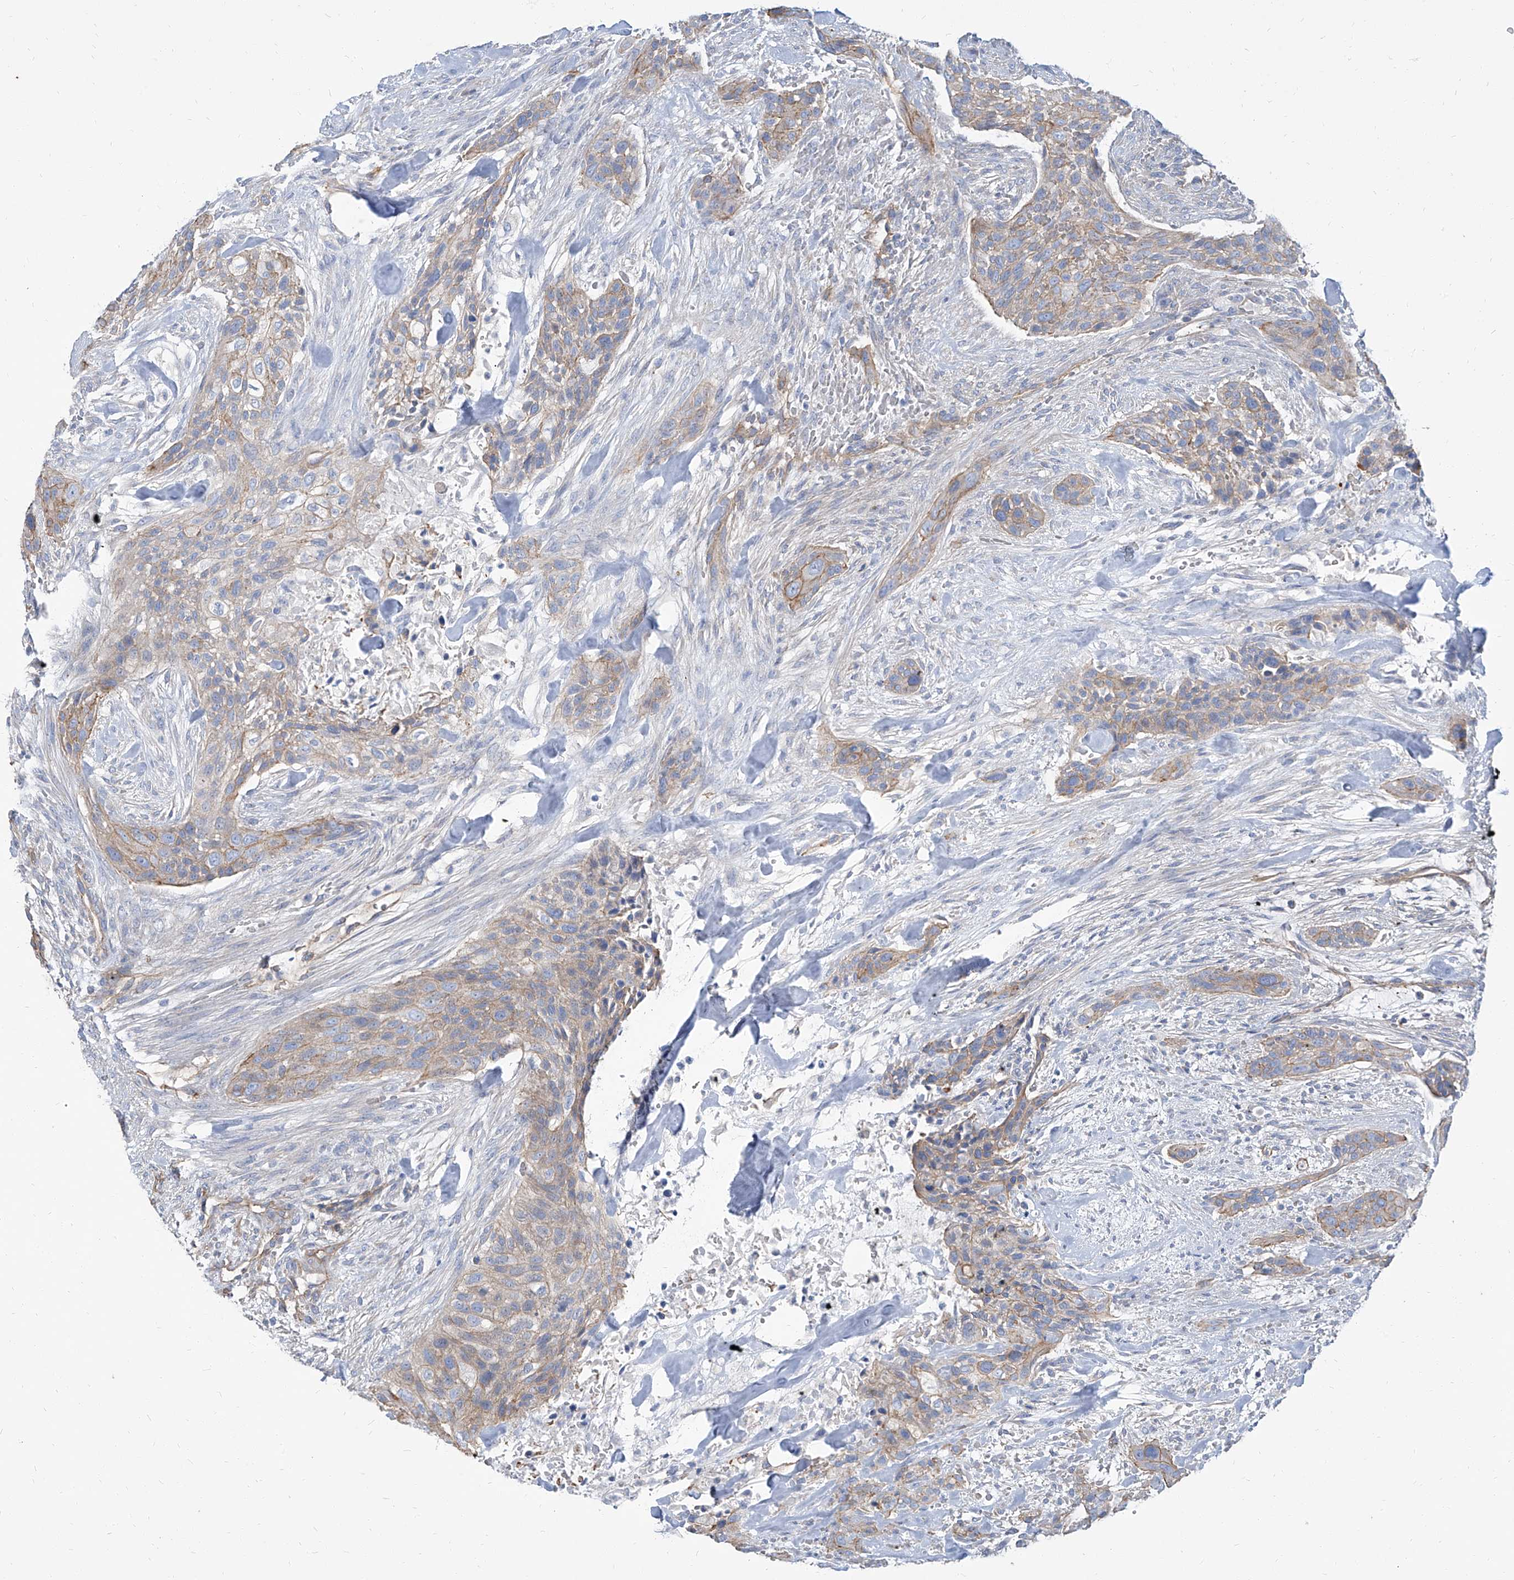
{"staining": {"intensity": "weak", "quantity": ">75%", "location": "cytoplasmic/membranous"}, "tissue": "urothelial cancer", "cell_type": "Tumor cells", "image_type": "cancer", "snomed": [{"axis": "morphology", "description": "Urothelial carcinoma, High grade"}, {"axis": "topography", "description": "Urinary bladder"}], "caption": "Immunohistochemical staining of human high-grade urothelial carcinoma shows weak cytoplasmic/membranous protein staining in about >75% of tumor cells.", "gene": "TXLNB", "patient": {"sex": "male", "age": 35}}